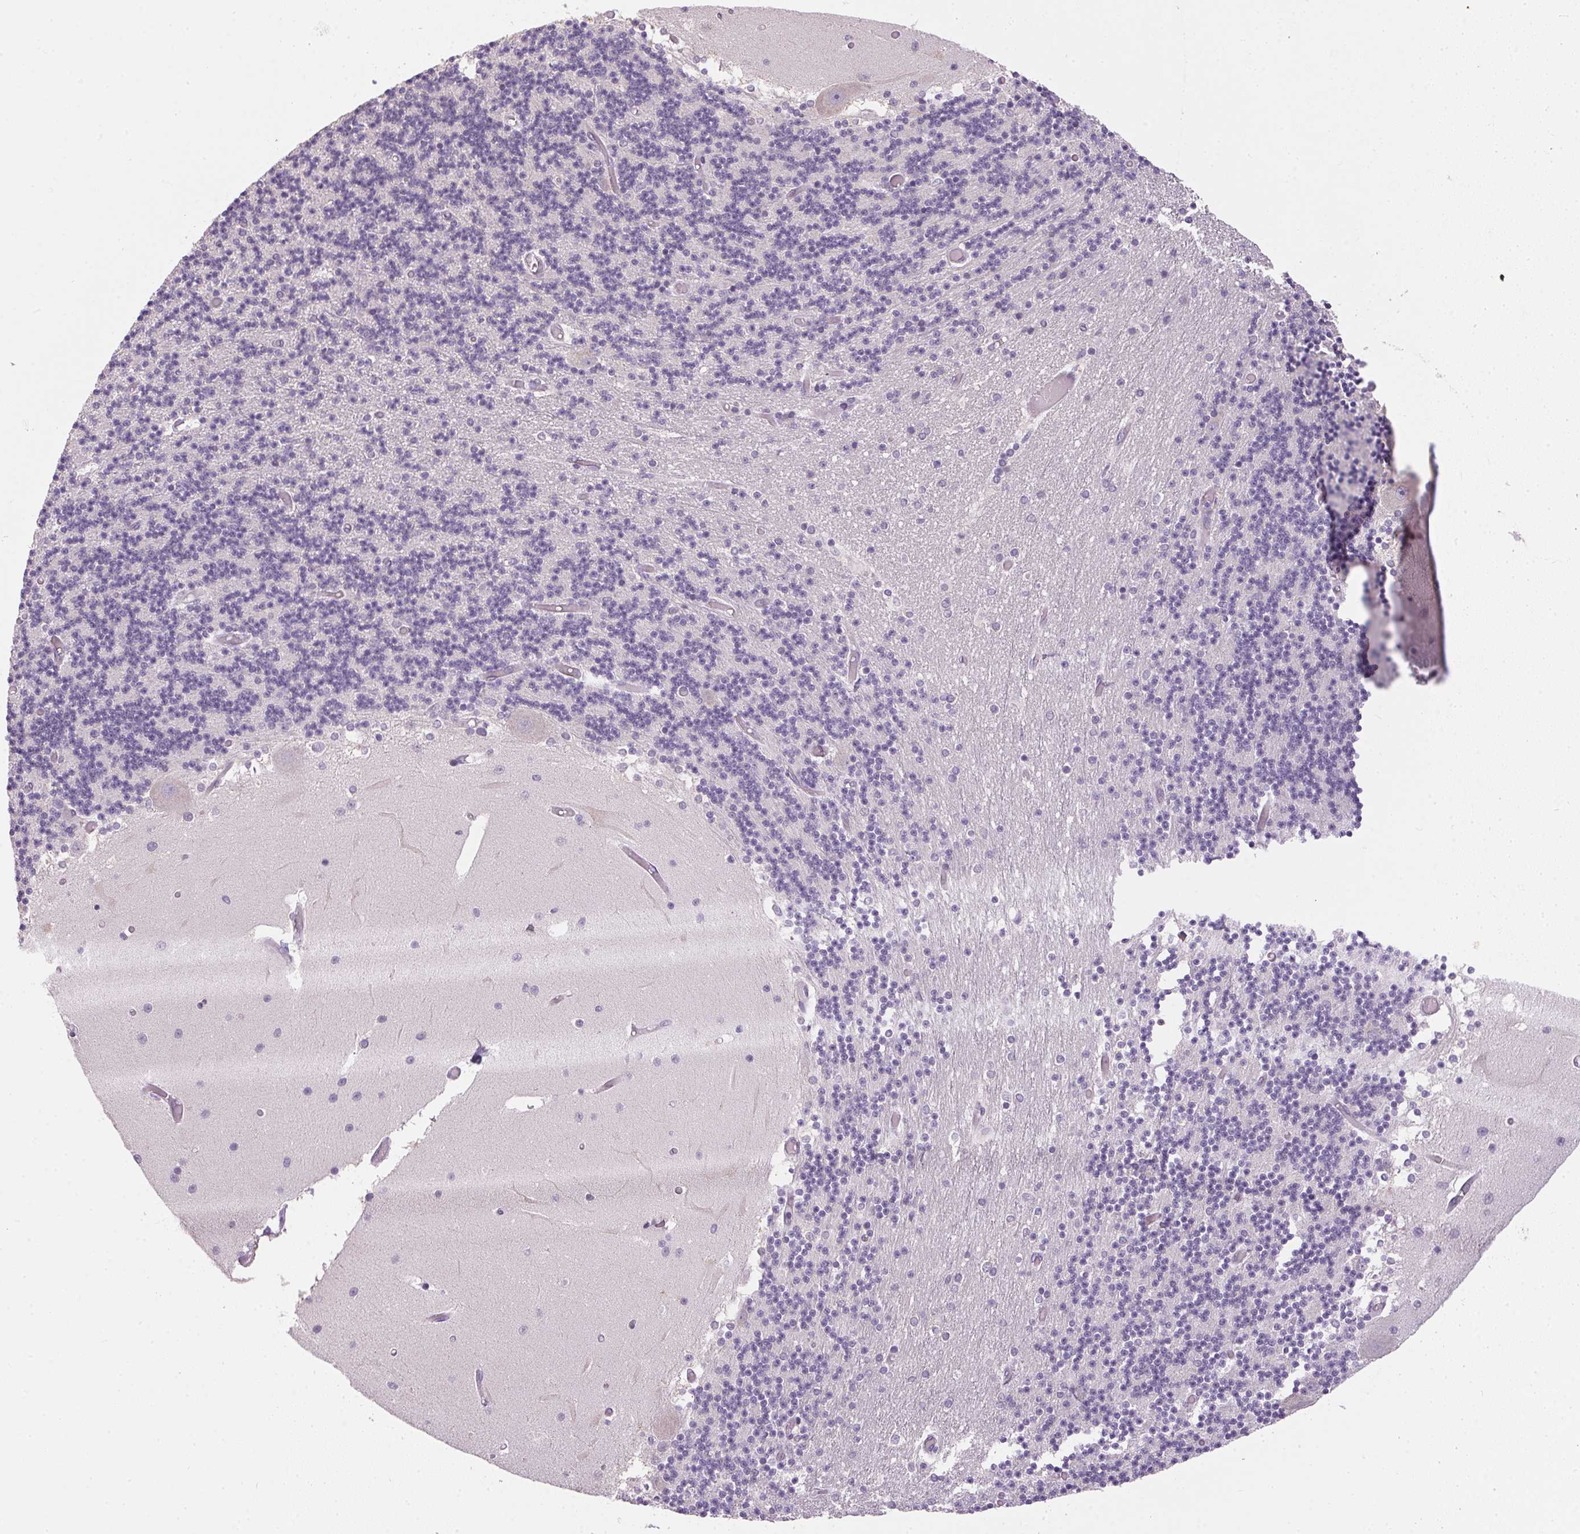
{"staining": {"intensity": "negative", "quantity": "none", "location": "none"}, "tissue": "cerebellum", "cell_type": "Cells in granular layer", "image_type": "normal", "snomed": [{"axis": "morphology", "description": "Normal tissue, NOS"}, {"axis": "topography", "description": "Cerebellum"}], "caption": "An IHC micrograph of benign cerebellum is shown. There is no staining in cells in granular layer of cerebellum. (Stains: DAB (3,3'-diaminobenzidine) immunohistochemistry with hematoxylin counter stain, Microscopy: brightfield microscopy at high magnification).", "gene": "SPACA9", "patient": {"sex": "female", "age": 28}}